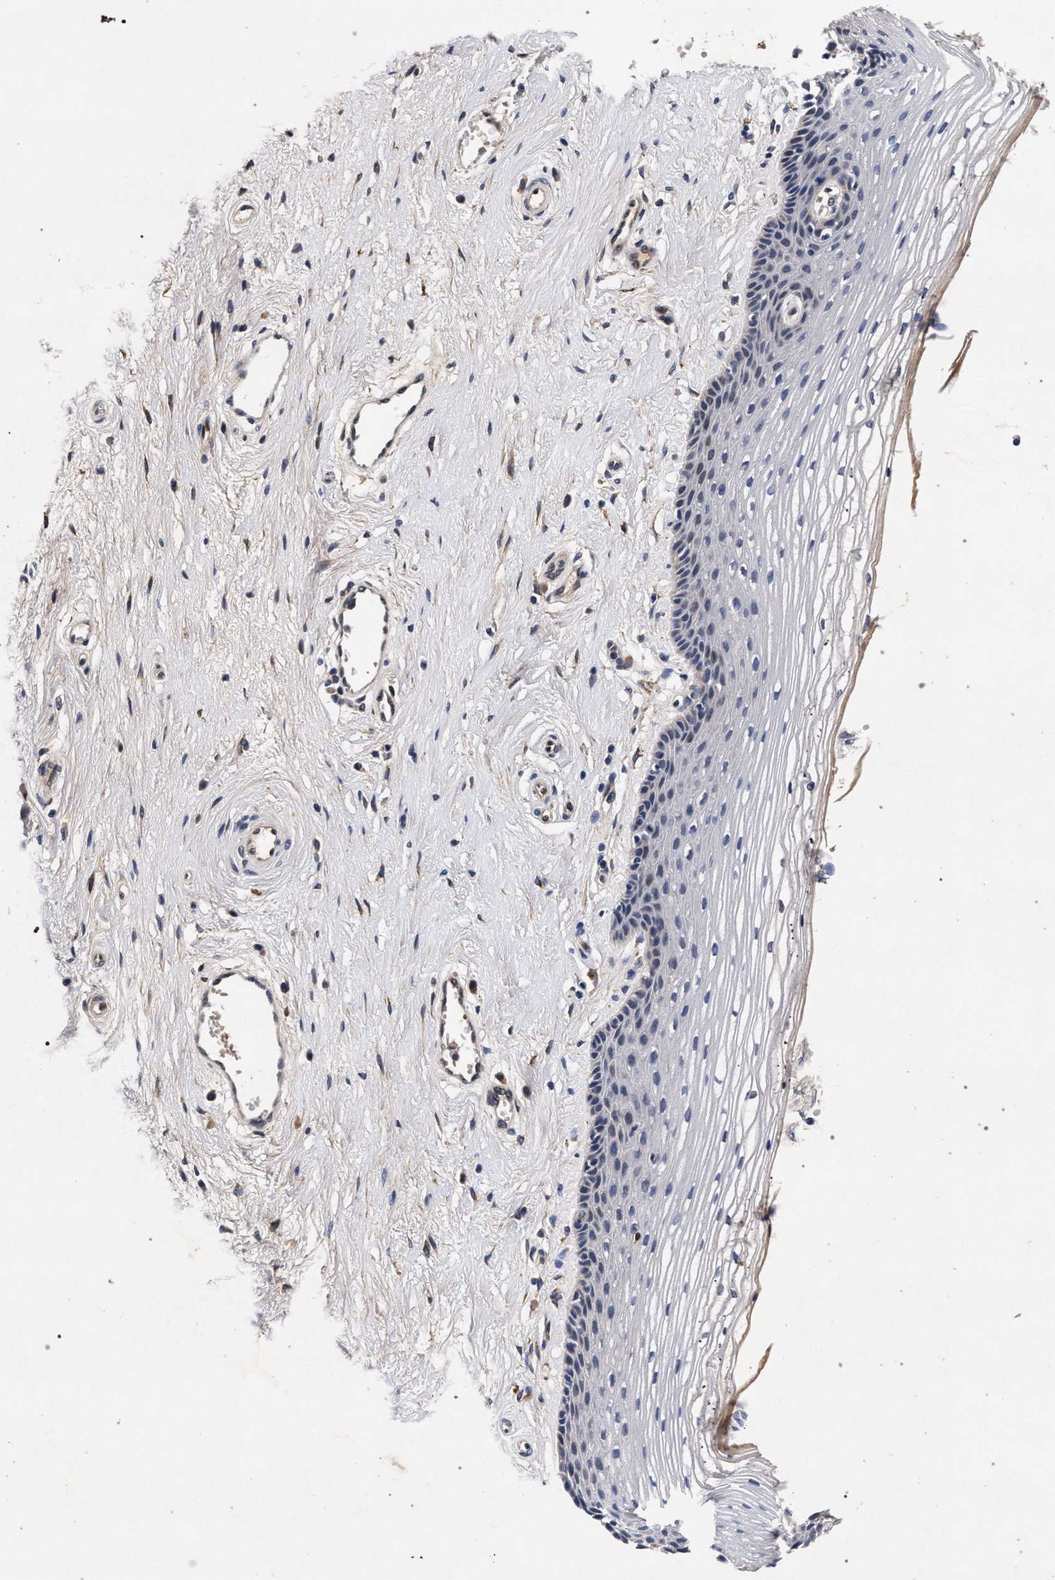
{"staining": {"intensity": "negative", "quantity": "none", "location": "none"}, "tissue": "vagina", "cell_type": "Squamous epithelial cells", "image_type": "normal", "snomed": [{"axis": "morphology", "description": "Normal tissue, NOS"}, {"axis": "topography", "description": "Vagina"}], "caption": "The image displays no significant staining in squamous epithelial cells of vagina. (DAB (3,3'-diaminobenzidine) immunohistochemistry (IHC) with hematoxylin counter stain).", "gene": "NEK7", "patient": {"sex": "female", "age": 46}}